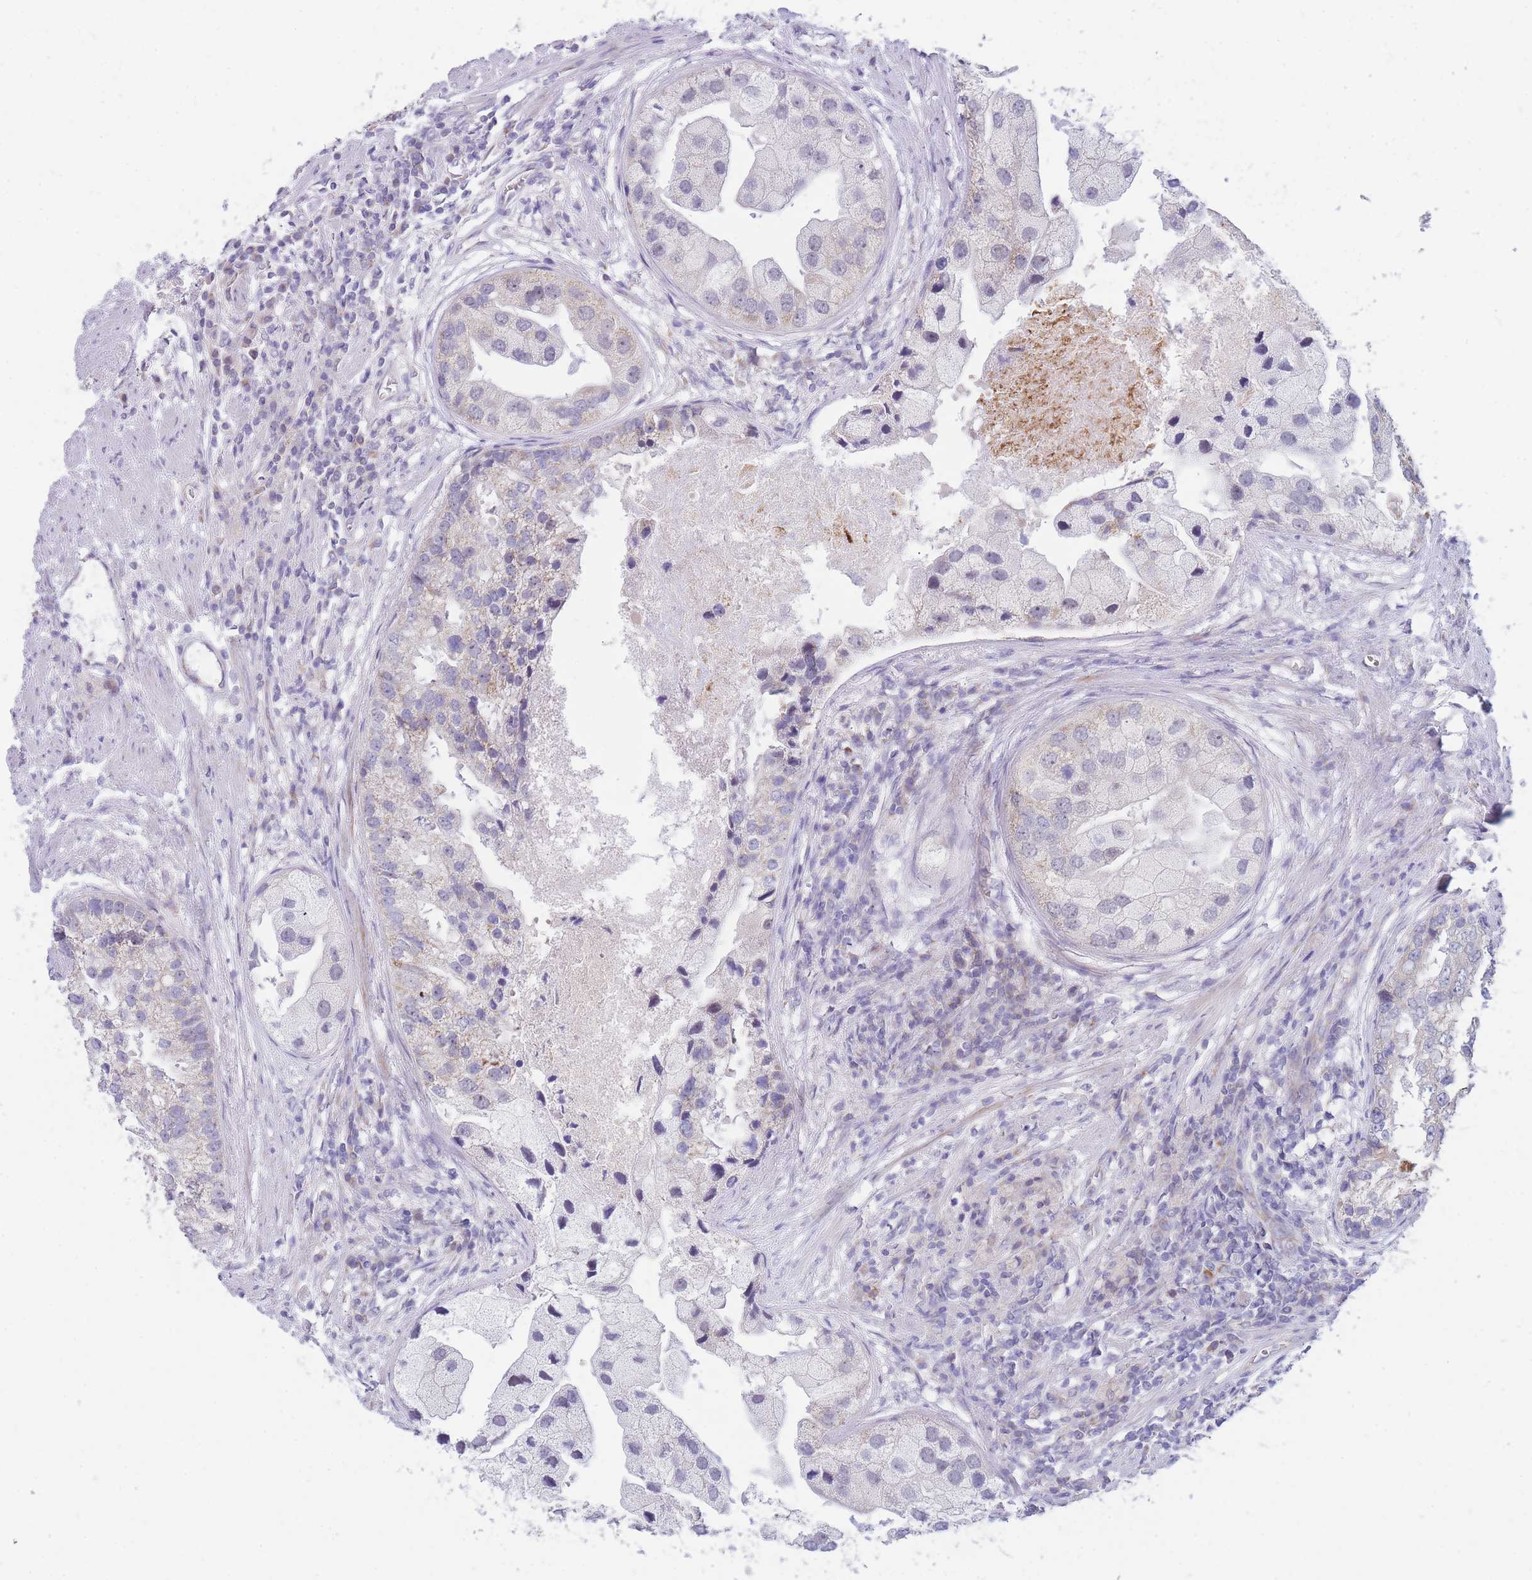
{"staining": {"intensity": "moderate", "quantity": "<25%", "location": "cytoplasmic/membranous"}, "tissue": "prostate cancer", "cell_type": "Tumor cells", "image_type": "cancer", "snomed": [{"axis": "morphology", "description": "Adenocarcinoma, High grade"}, {"axis": "topography", "description": "Prostate"}], "caption": "IHC staining of adenocarcinoma (high-grade) (prostate), which shows low levels of moderate cytoplasmic/membranous positivity in about <25% of tumor cells indicating moderate cytoplasmic/membranous protein staining. The staining was performed using DAB (brown) for protein detection and nuclei were counterstained in hematoxylin (blue).", "gene": "DDX49", "patient": {"sex": "male", "age": 62}}